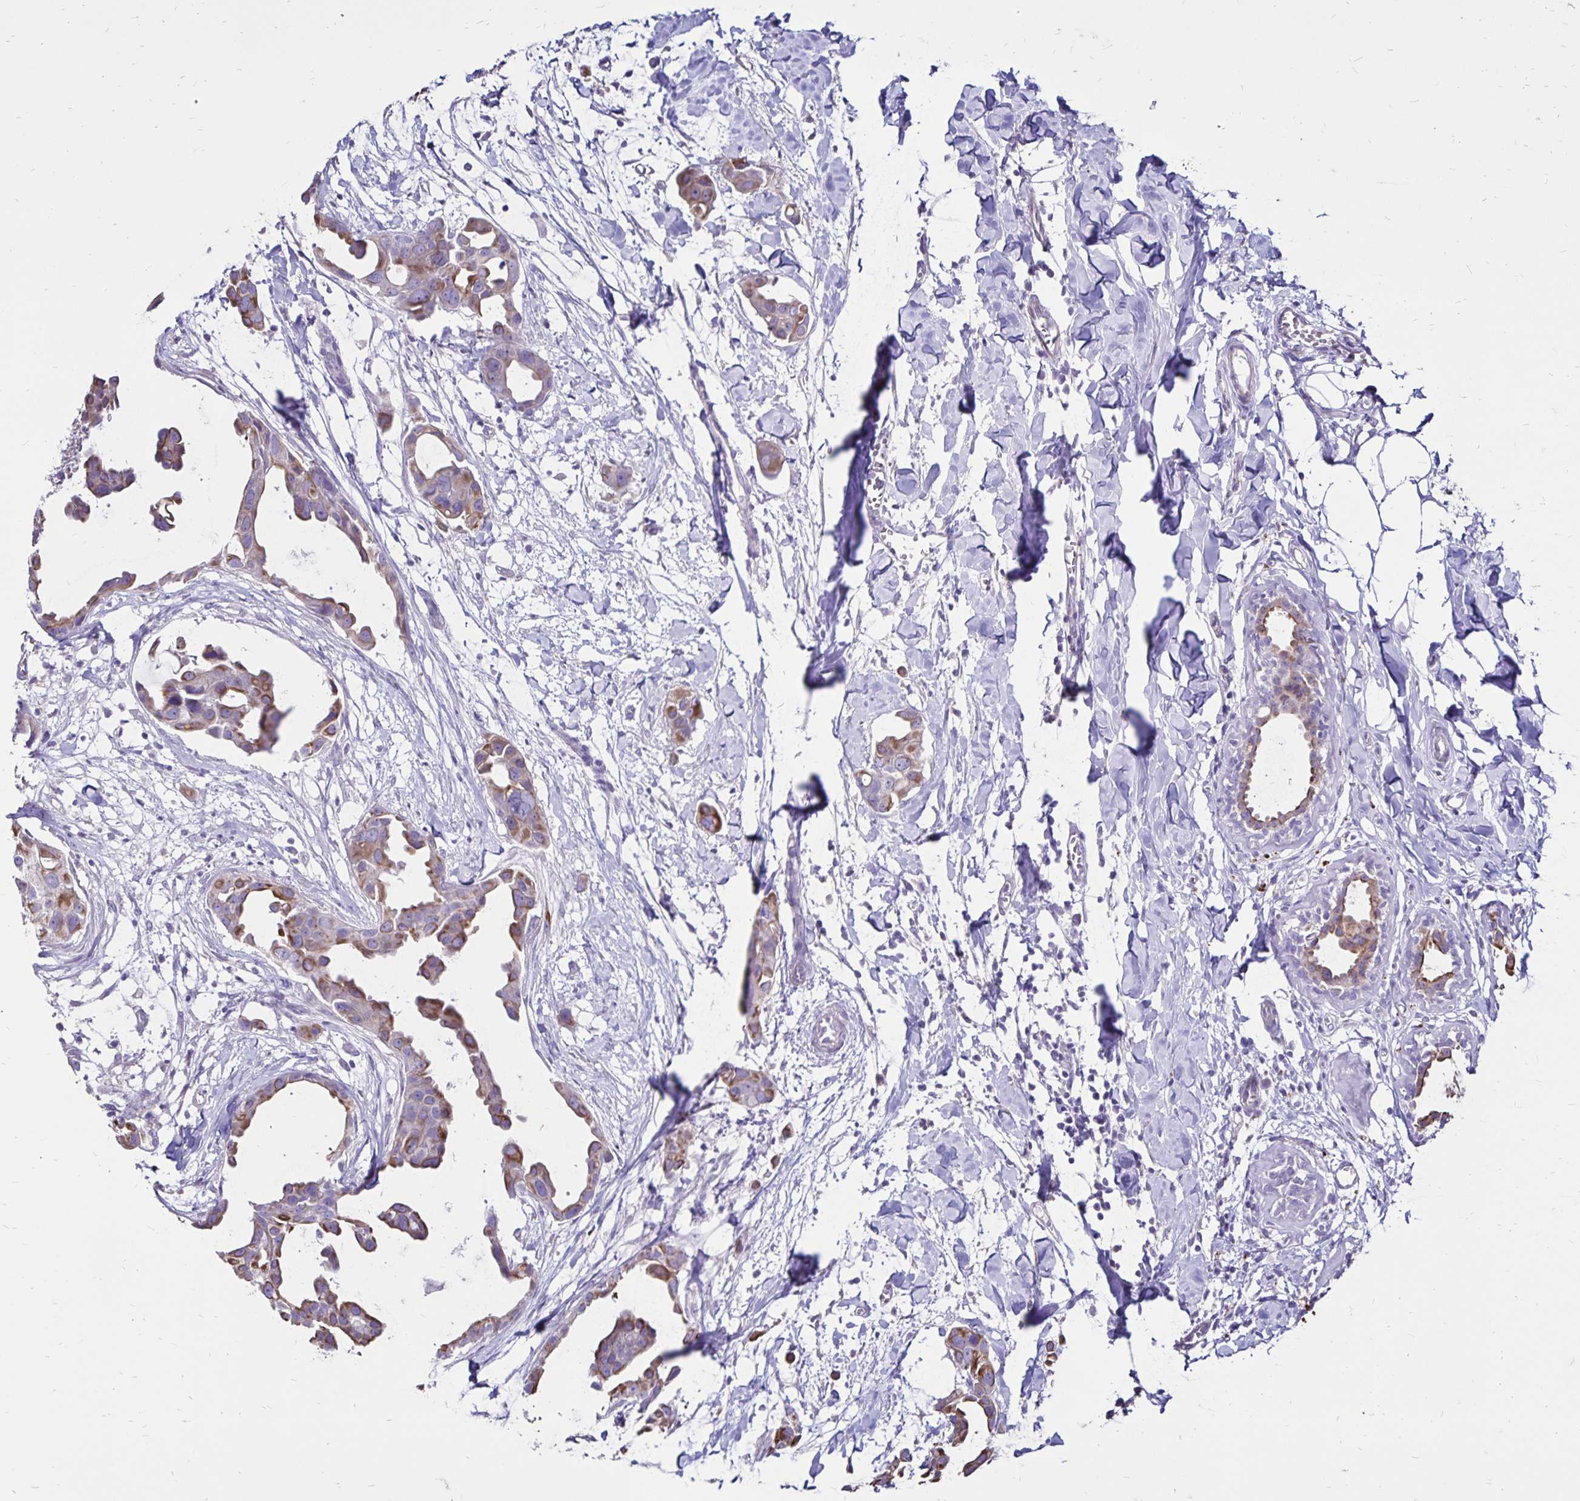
{"staining": {"intensity": "moderate", "quantity": ">75%", "location": "cytoplasmic/membranous"}, "tissue": "breast cancer", "cell_type": "Tumor cells", "image_type": "cancer", "snomed": [{"axis": "morphology", "description": "Duct carcinoma"}, {"axis": "topography", "description": "Breast"}], "caption": "This is a micrograph of immunohistochemistry (IHC) staining of breast cancer (invasive ductal carcinoma), which shows moderate expression in the cytoplasmic/membranous of tumor cells.", "gene": "EVPL", "patient": {"sex": "female", "age": 38}}